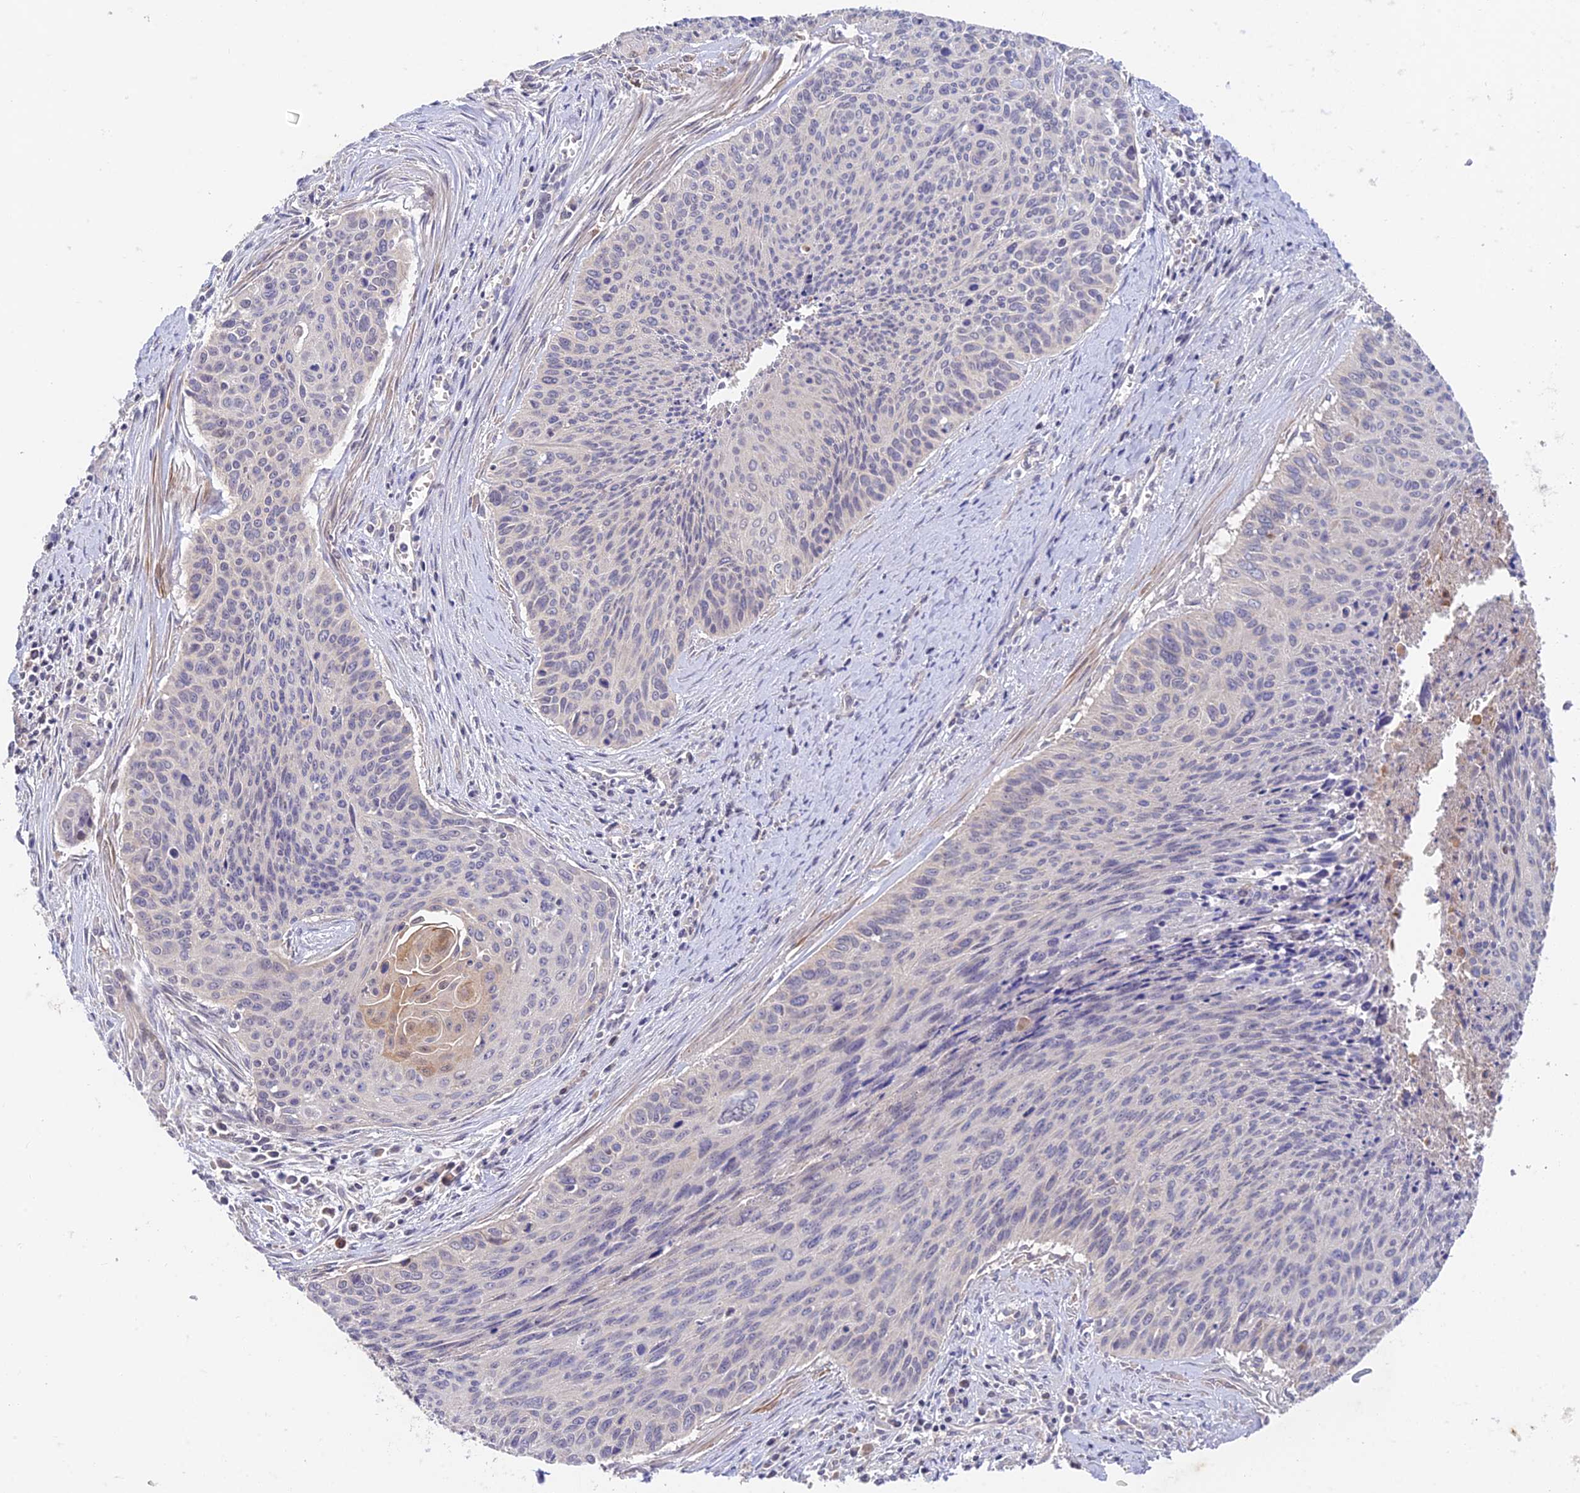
{"staining": {"intensity": "weak", "quantity": "<25%", "location": "cytoplasmic/membranous"}, "tissue": "cervical cancer", "cell_type": "Tumor cells", "image_type": "cancer", "snomed": [{"axis": "morphology", "description": "Squamous cell carcinoma, NOS"}, {"axis": "topography", "description": "Cervix"}], "caption": "IHC micrograph of neoplastic tissue: human squamous cell carcinoma (cervical) stained with DAB shows no significant protein positivity in tumor cells. (DAB IHC with hematoxylin counter stain).", "gene": "CWH43", "patient": {"sex": "female", "age": 55}}